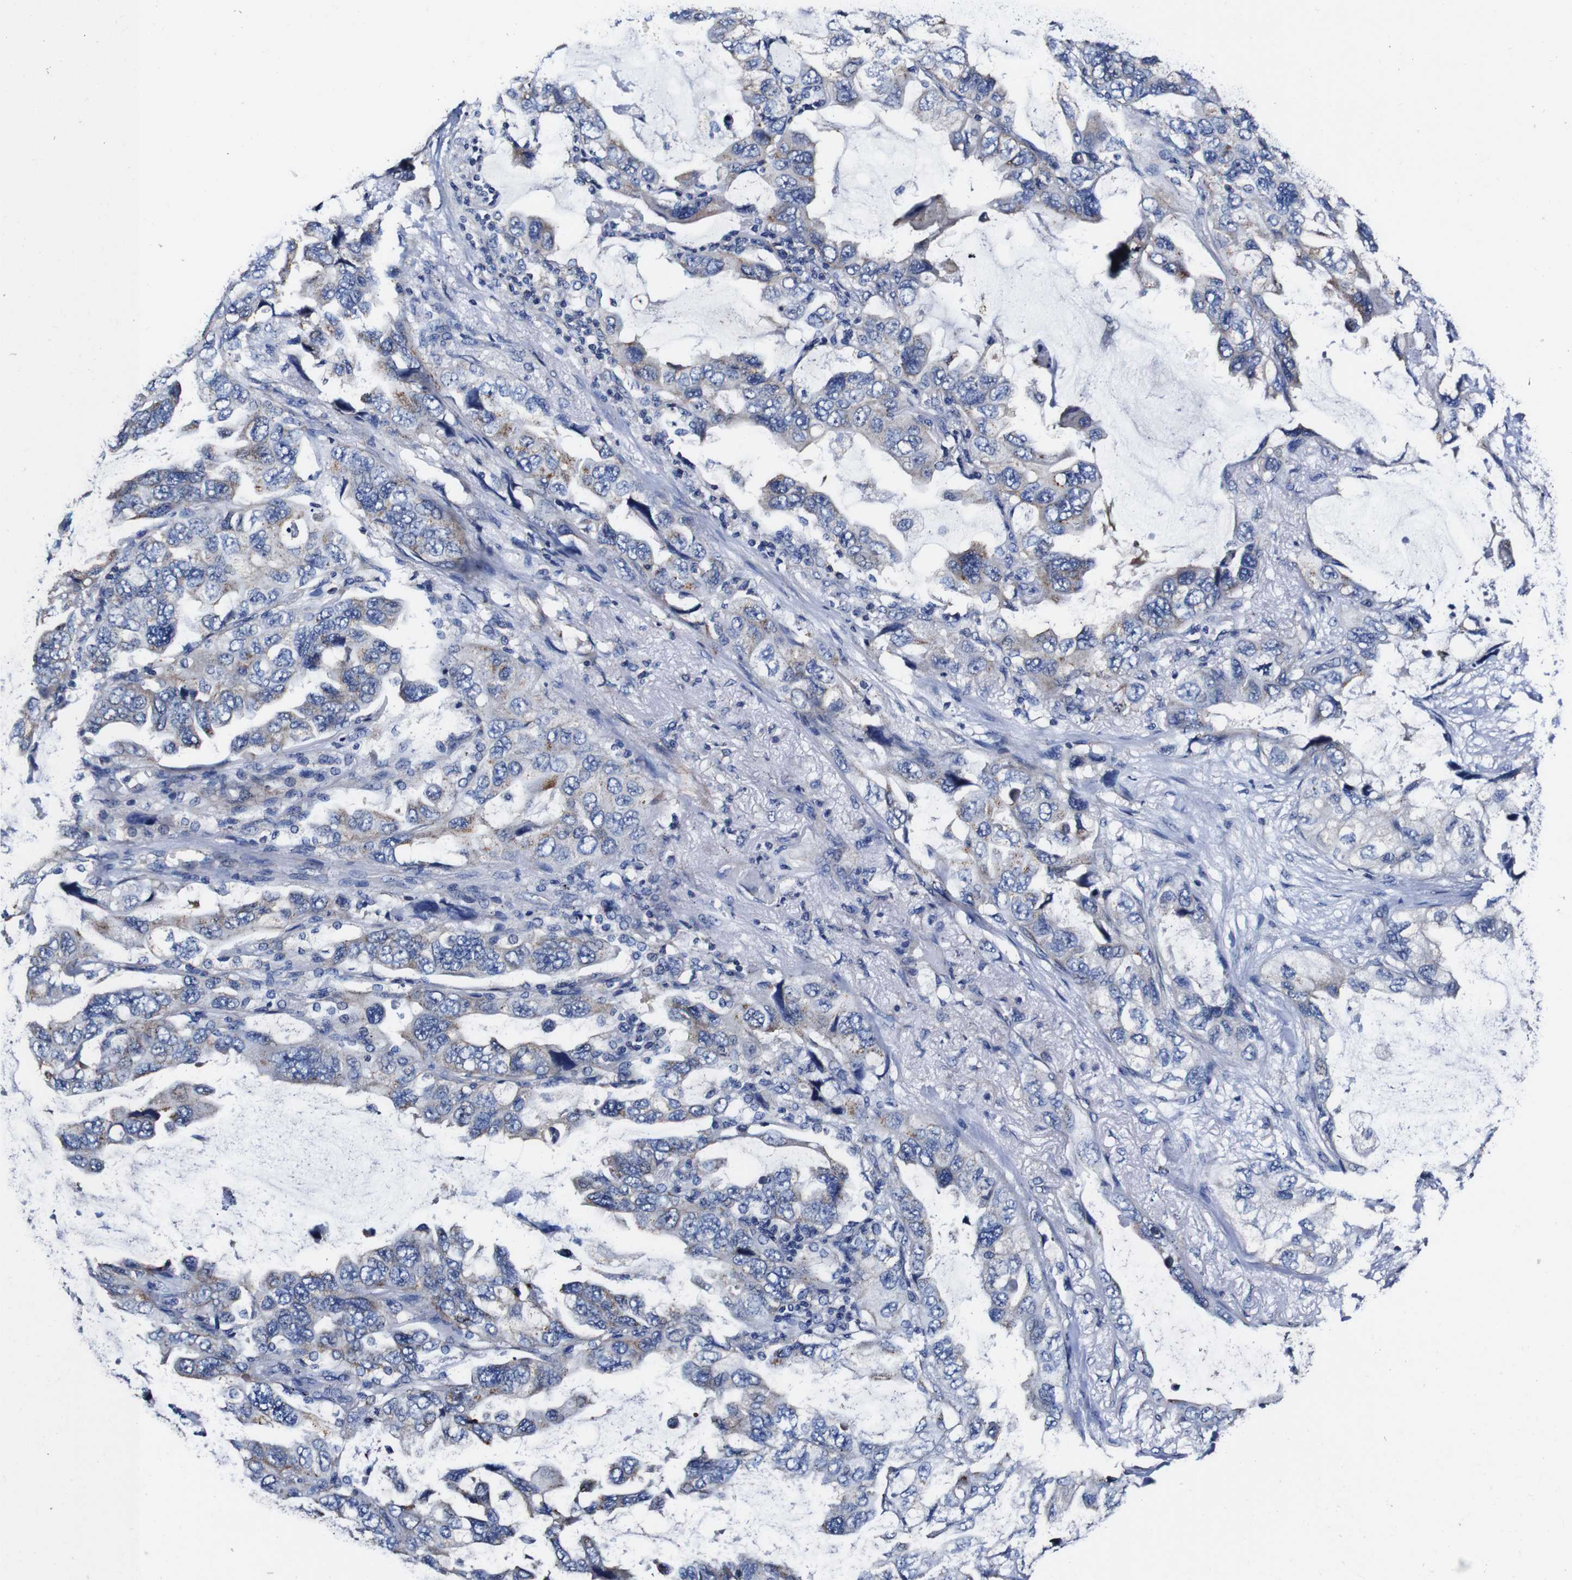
{"staining": {"intensity": "negative", "quantity": "none", "location": "none"}, "tissue": "lung cancer", "cell_type": "Tumor cells", "image_type": "cancer", "snomed": [{"axis": "morphology", "description": "Squamous cell carcinoma, NOS"}, {"axis": "topography", "description": "Lung"}], "caption": "Histopathology image shows no significant protein staining in tumor cells of lung cancer (squamous cell carcinoma).", "gene": "PDCD6IP", "patient": {"sex": "female", "age": 73}}